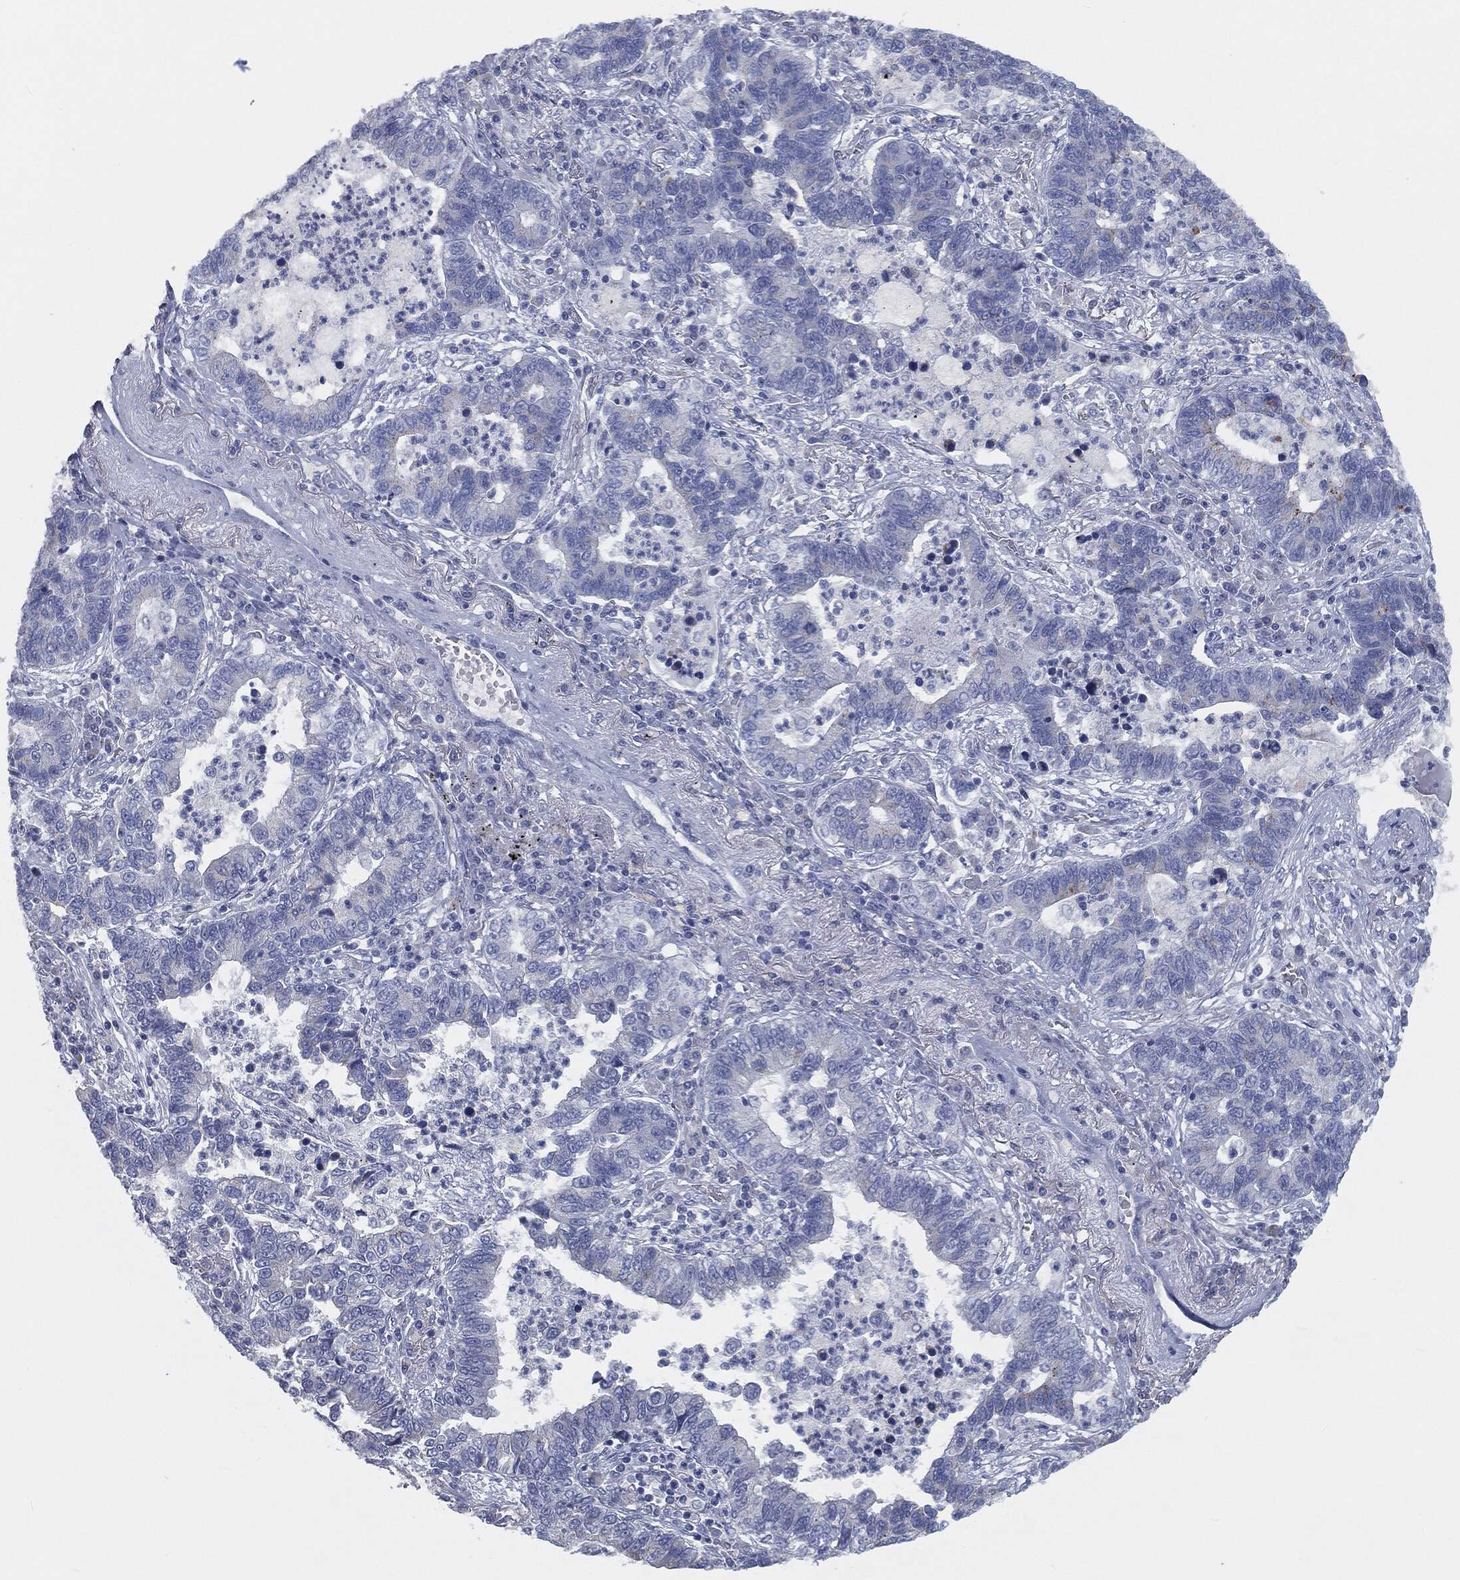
{"staining": {"intensity": "negative", "quantity": "none", "location": "none"}, "tissue": "lung cancer", "cell_type": "Tumor cells", "image_type": "cancer", "snomed": [{"axis": "morphology", "description": "Adenocarcinoma, NOS"}, {"axis": "topography", "description": "Lung"}], "caption": "This is an immunohistochemistry (IHC) photomicrograph of lung cancer. There is no positivity in tumor cells.", "gene": "CAV3", "patient": {"sex": "female", "age": 57}}